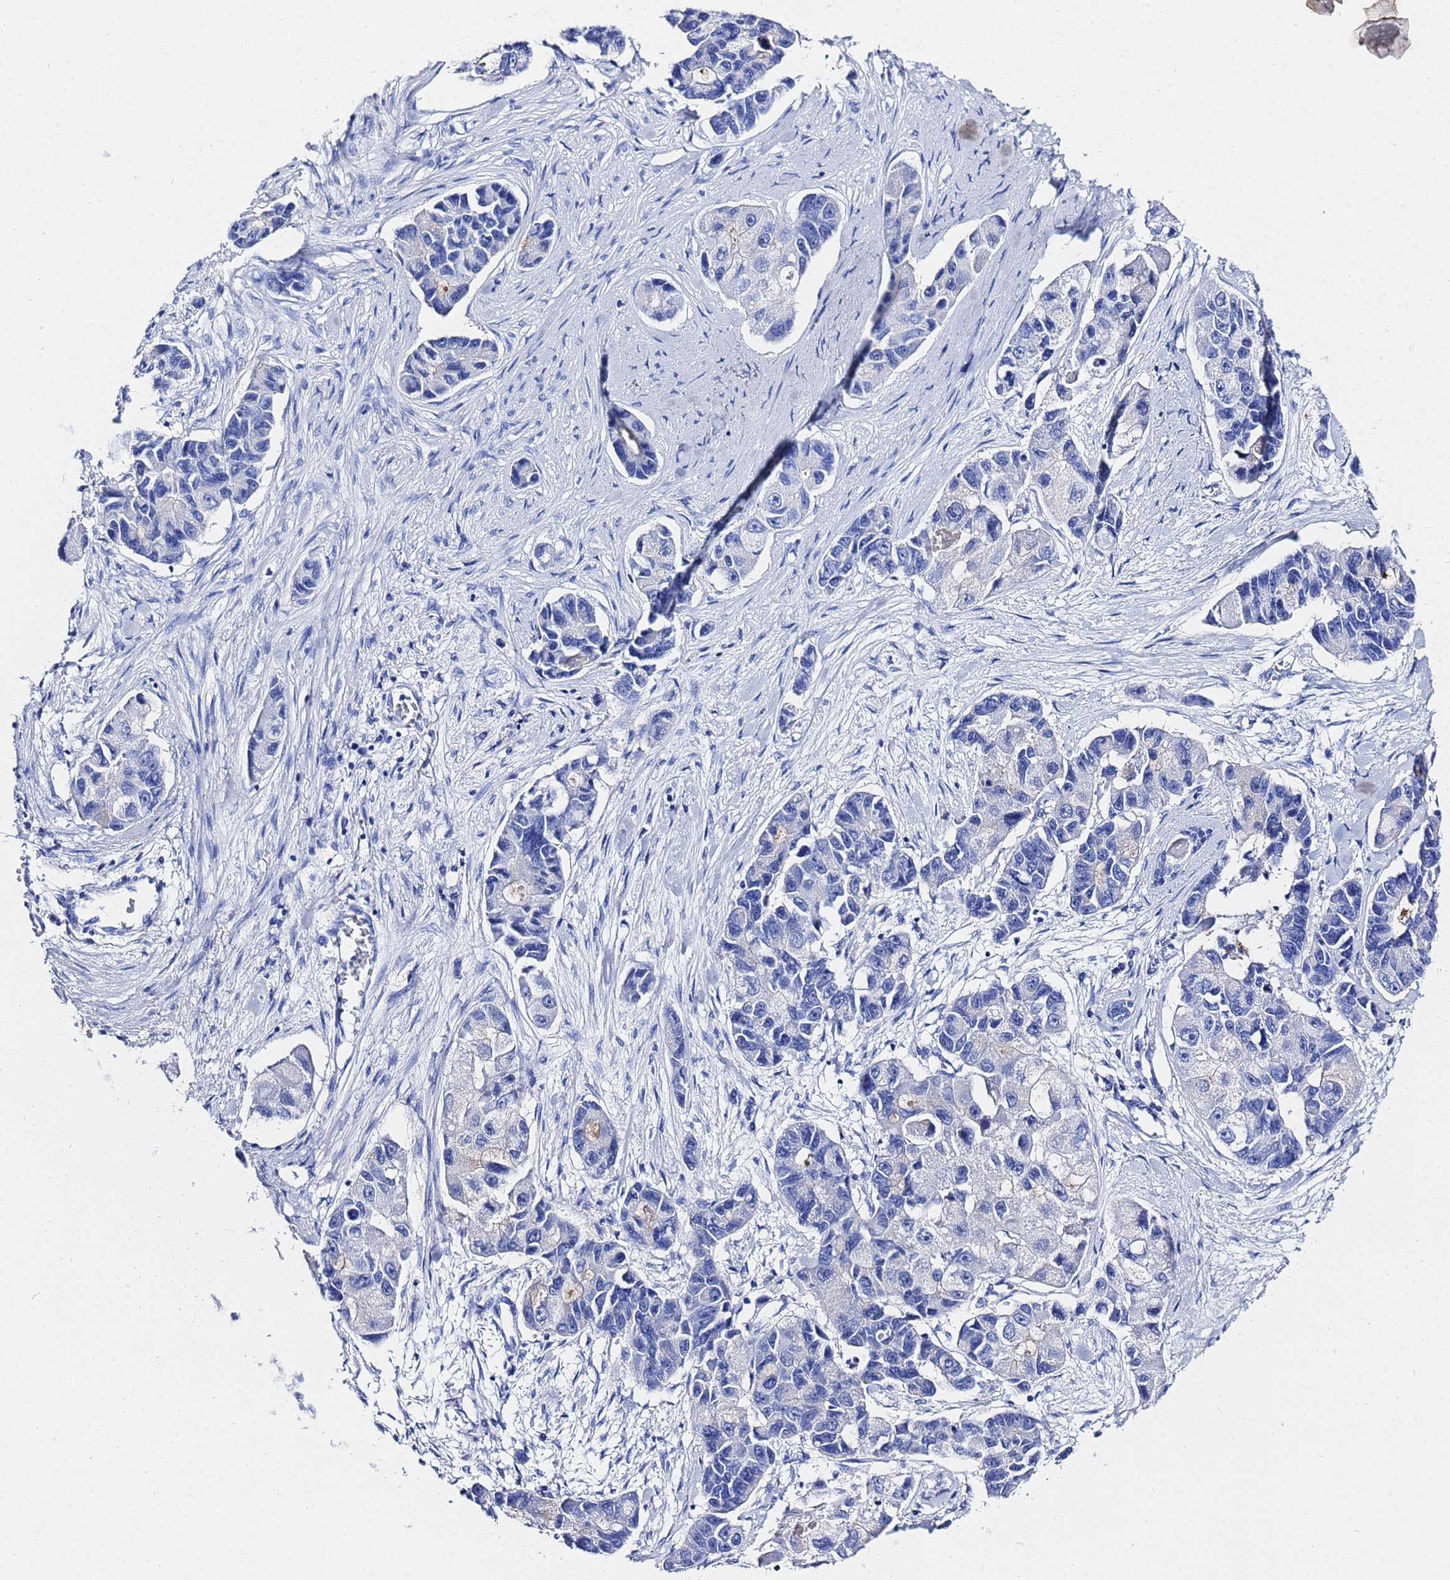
{"staining": {"intensity": "negative", "quantity": "none", "location": "none"}, "tissue": "lung cancer", "cell_type": "Tumor cells", "image_type": "cancer", "snomed": [{"axis": "morphology", "description": "Adenocarcinoma, NOS"}, {"axis": "topography", "description": "Lung"}], "caption": "Human lung cancer stained for a protein using IHC displays no staining in tumor cells.", "gene": "GGT1", "patient": {"sex": "female", "age": 54}}